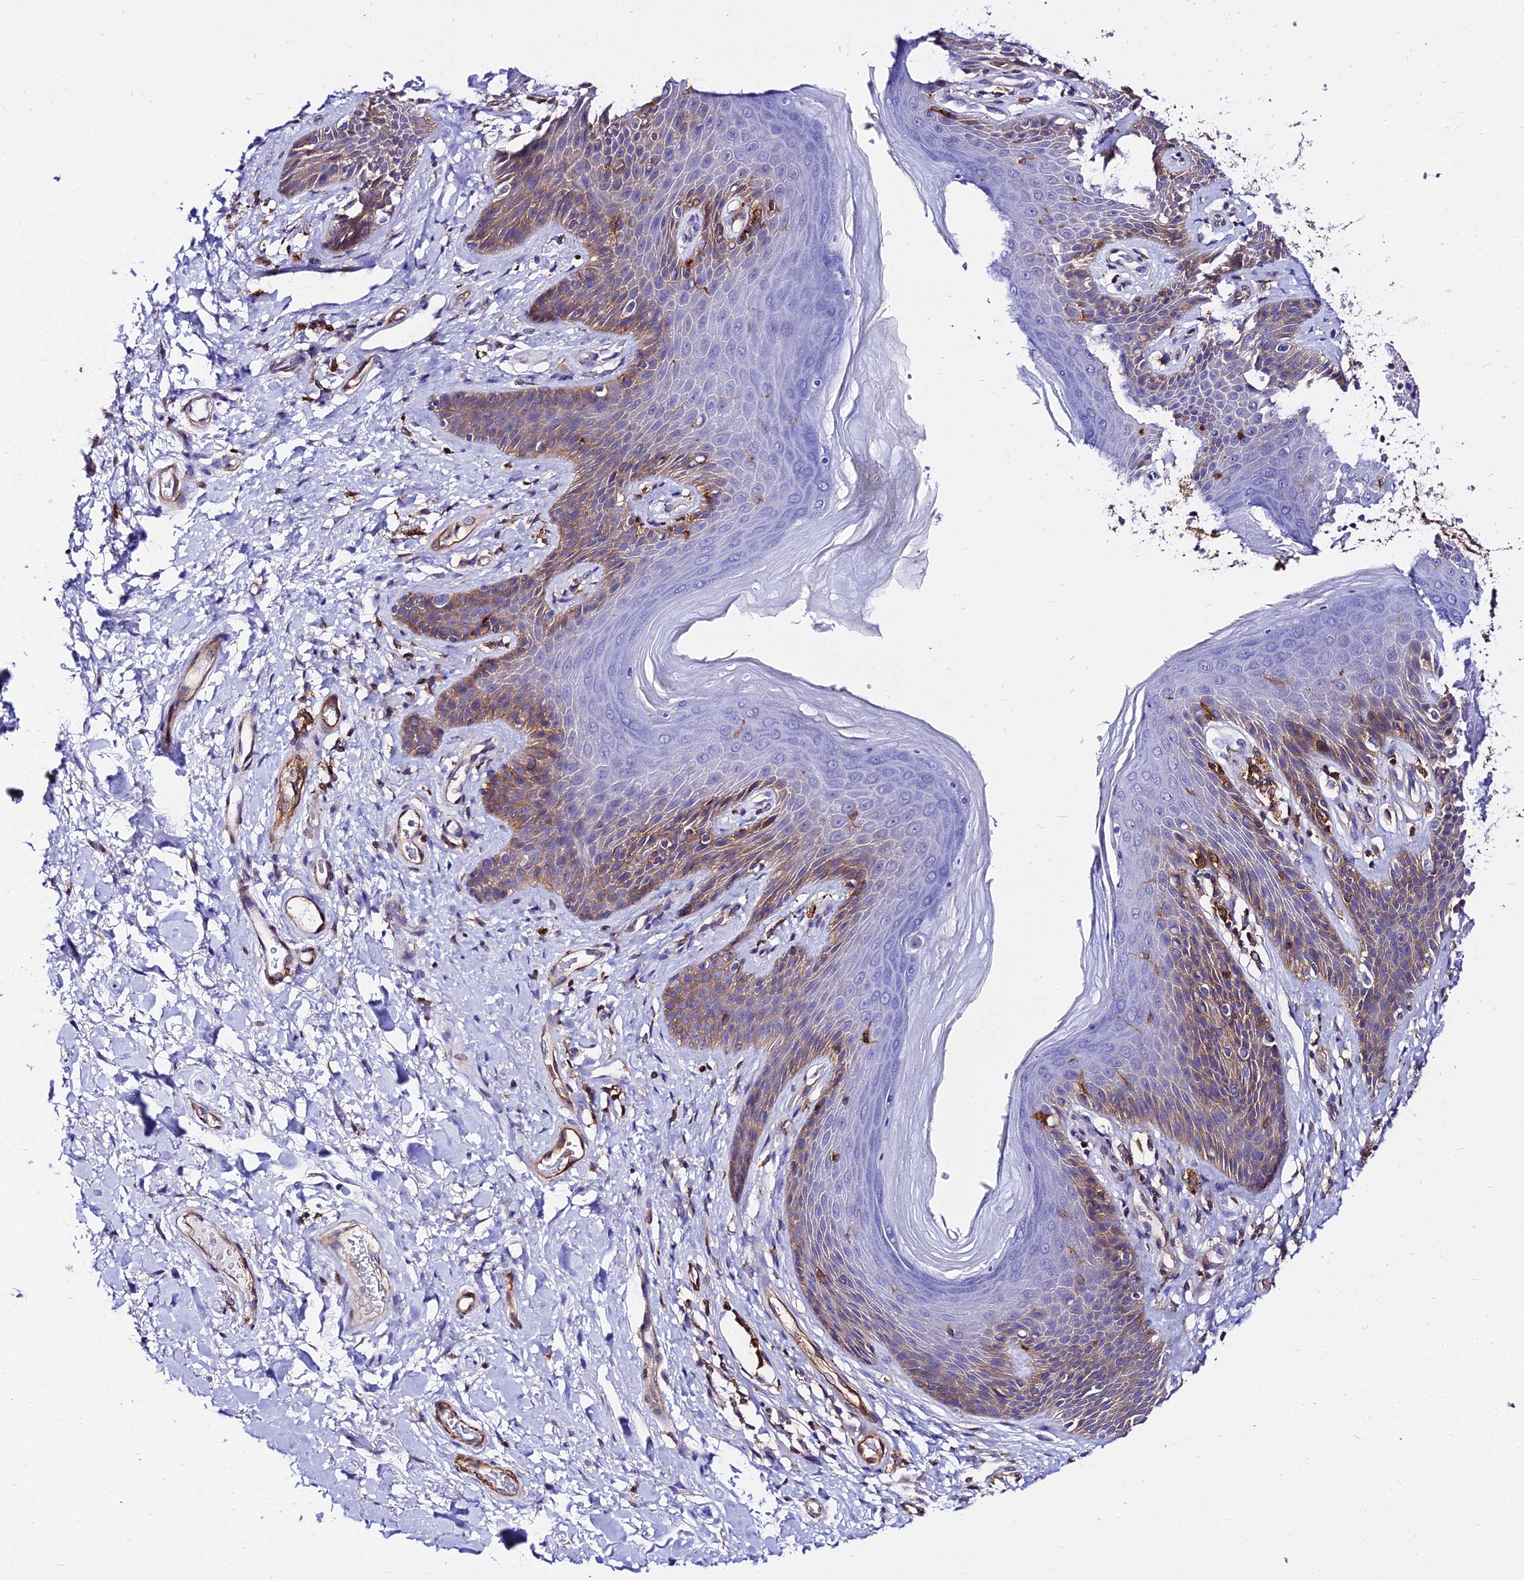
{"staining": {"intensity": "moderate", "quantity": "<25%", "location": "cytoplasmic/membranous"}, "tissue": "skin", "cell_type": "Epidermal cells", "image_type": "normal", "snomed": [{"axis": "morphology", "description": "Normal tissue, NOS"}, {"axis": "topography", "description": "Anal"}], "caption": "Immunohistochemical staining of benign human skin displays moderate cytoplasmic/membranous protein staining in approximately <25% of epidermal cells.", "gene": "CSRP1", "patient": {"sex": "female", "age": 89}}